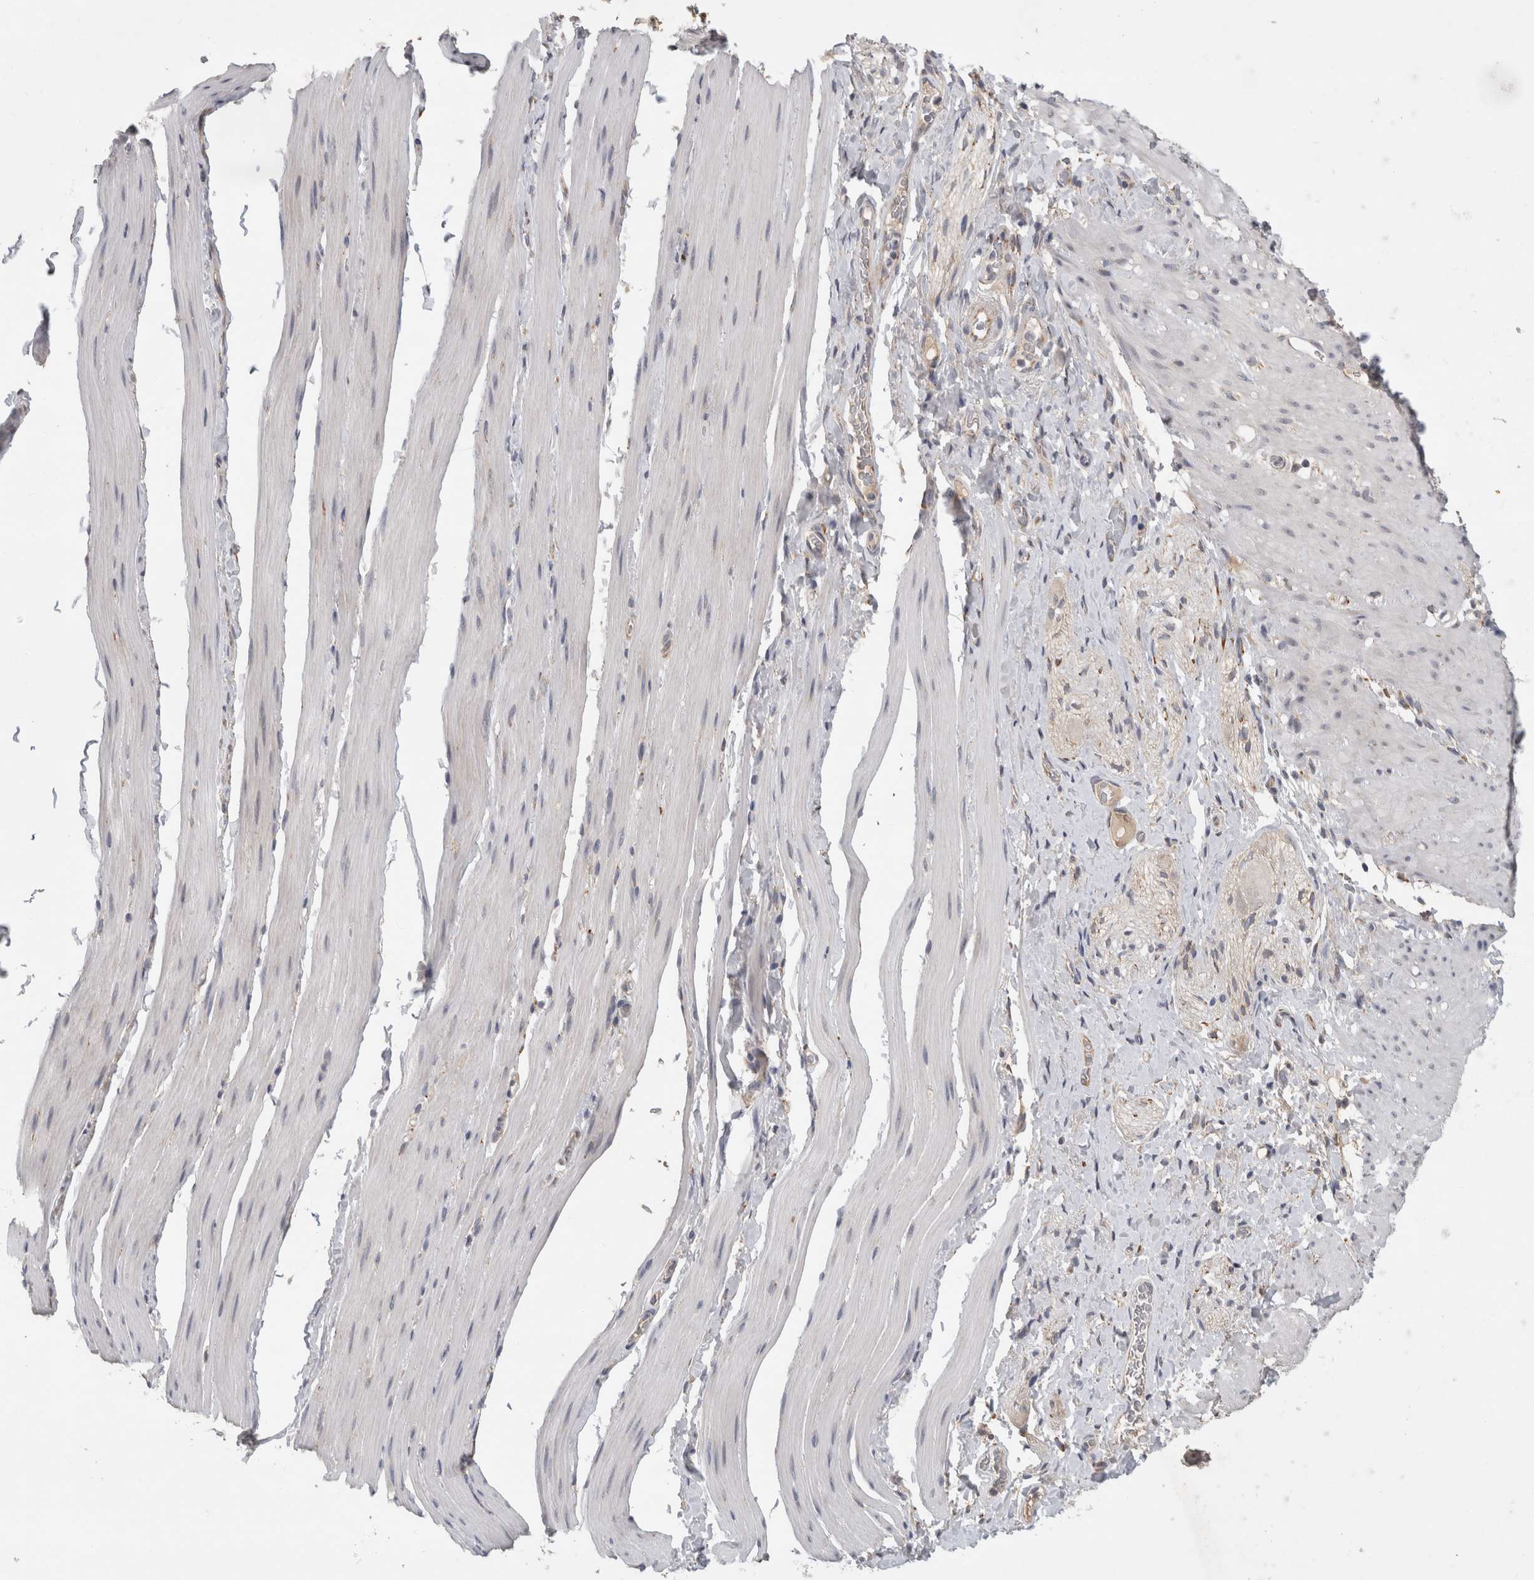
{"staining": {"intensity": "negative", "quantity": "none", "location": "none"}, "tissue": "smooth muscle", "cell_type": "Smooth muscle cells", "image_type": "normal", "snomed": [{"axis": "morphology", "description": "Normal tissue, NOS"}, {"axis": "topography", "description": "Smooth muscle"}, {"axis": "topography", "description": "Small intestine"}], "caption": "The immunohistochemistry (IHC) image has no significant expression in smooth muscle cells of smooth muscle. (Brightfield microscopy of DAB (3,3'-diaminobenzidine) IHC at high magnification).", "gene": "DYRK2", "patient": {"sex": "female", "age": 84}}